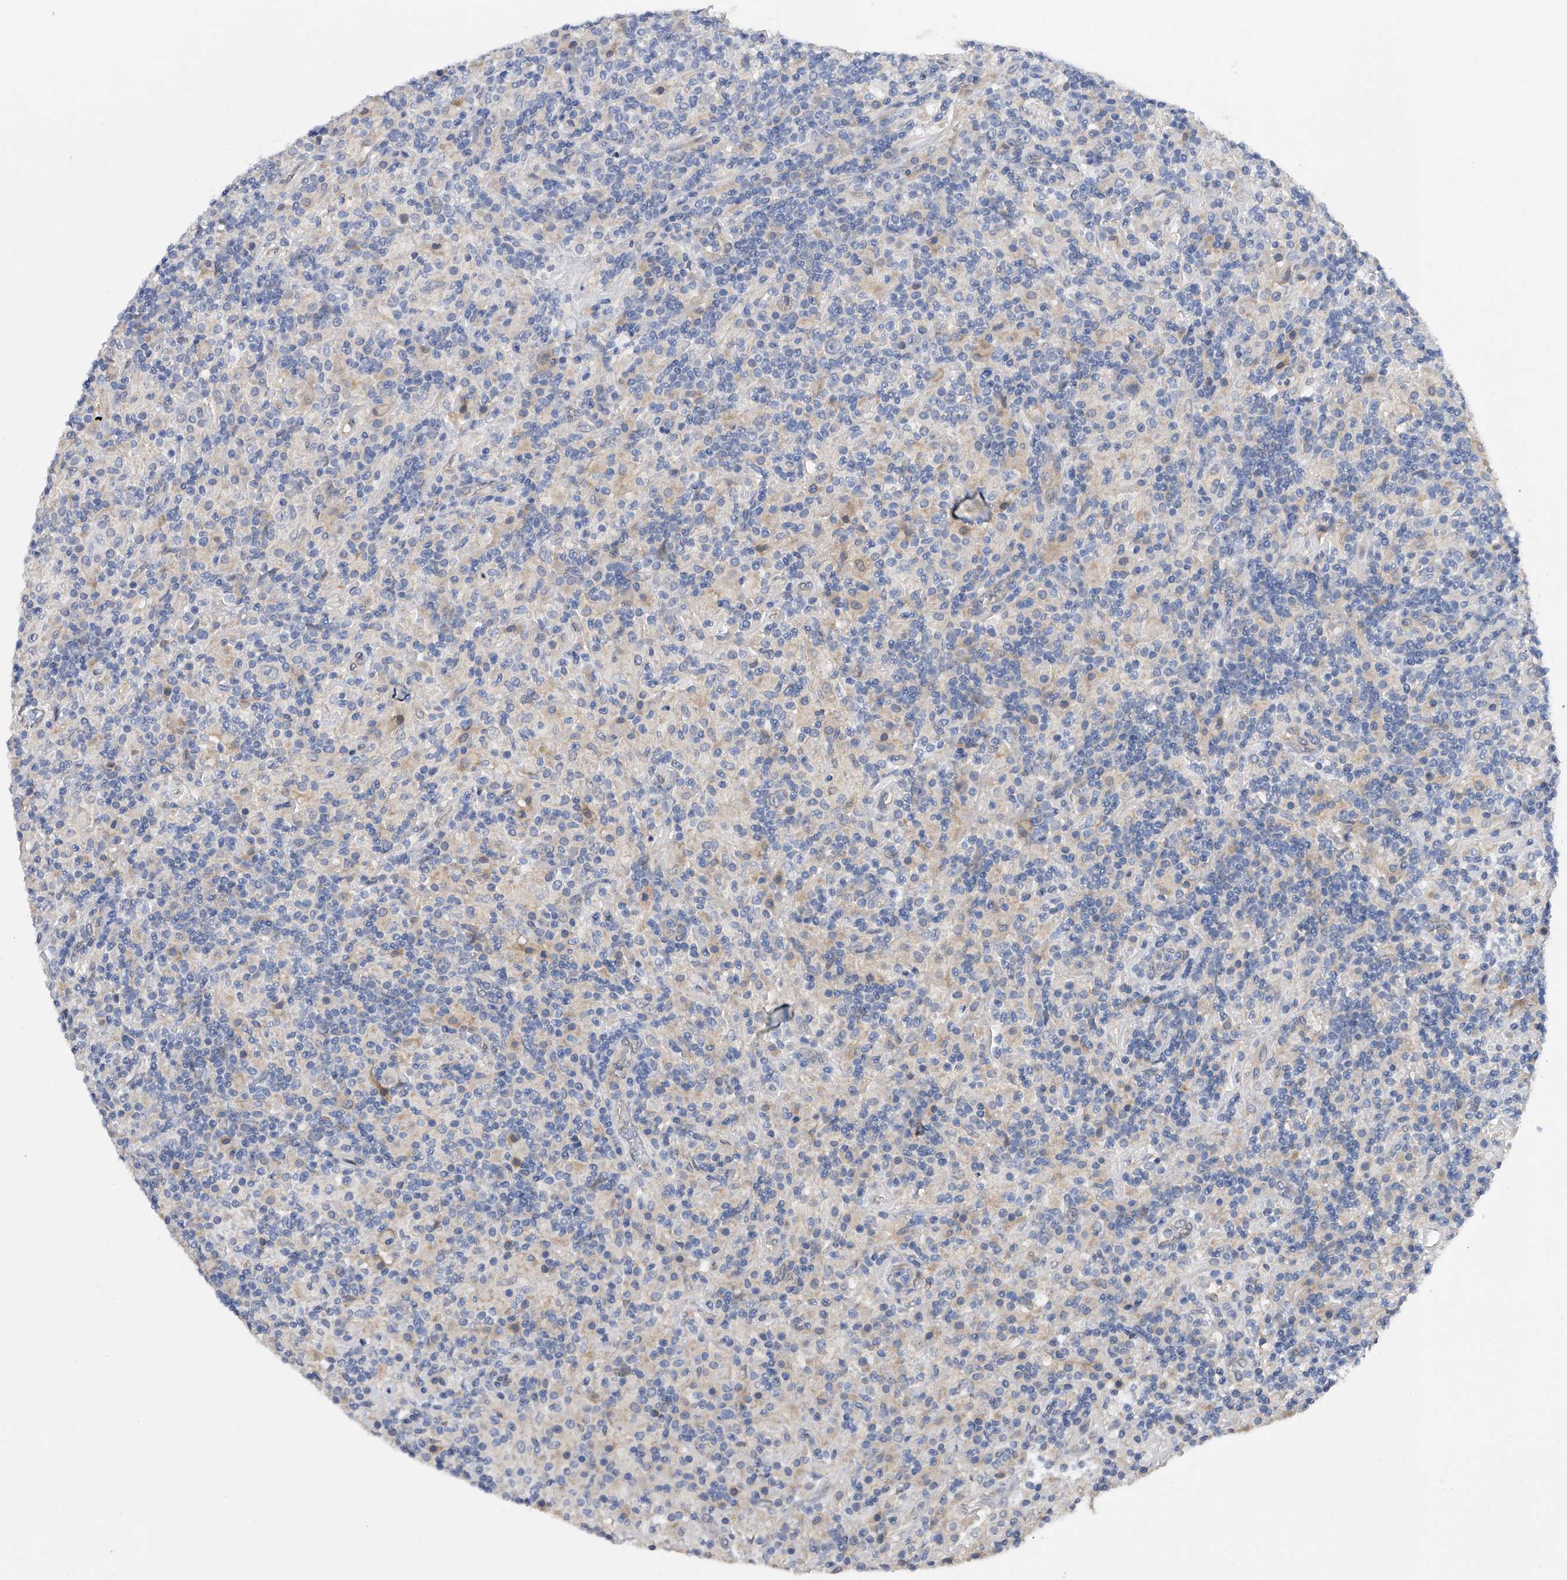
{"staining": {"intensity": "negative", "quantity": "none", "location": "none"}, "tissue": "lymphoma", "cell_type": "Tumor cells", "image_type": "cancer", "snomed": [{"axis": "morphology", "description": "Hodgkin's disease, NOS"}, {"axis": "topography", "description": "Lymph node"}], "caption": "Hodgkin's disease stained for a protein using immunohistochemistry (IHC) displays no positivity tumor cells.", "gene": "PGM3", "patient": {"sex": "male", "age": 70}}